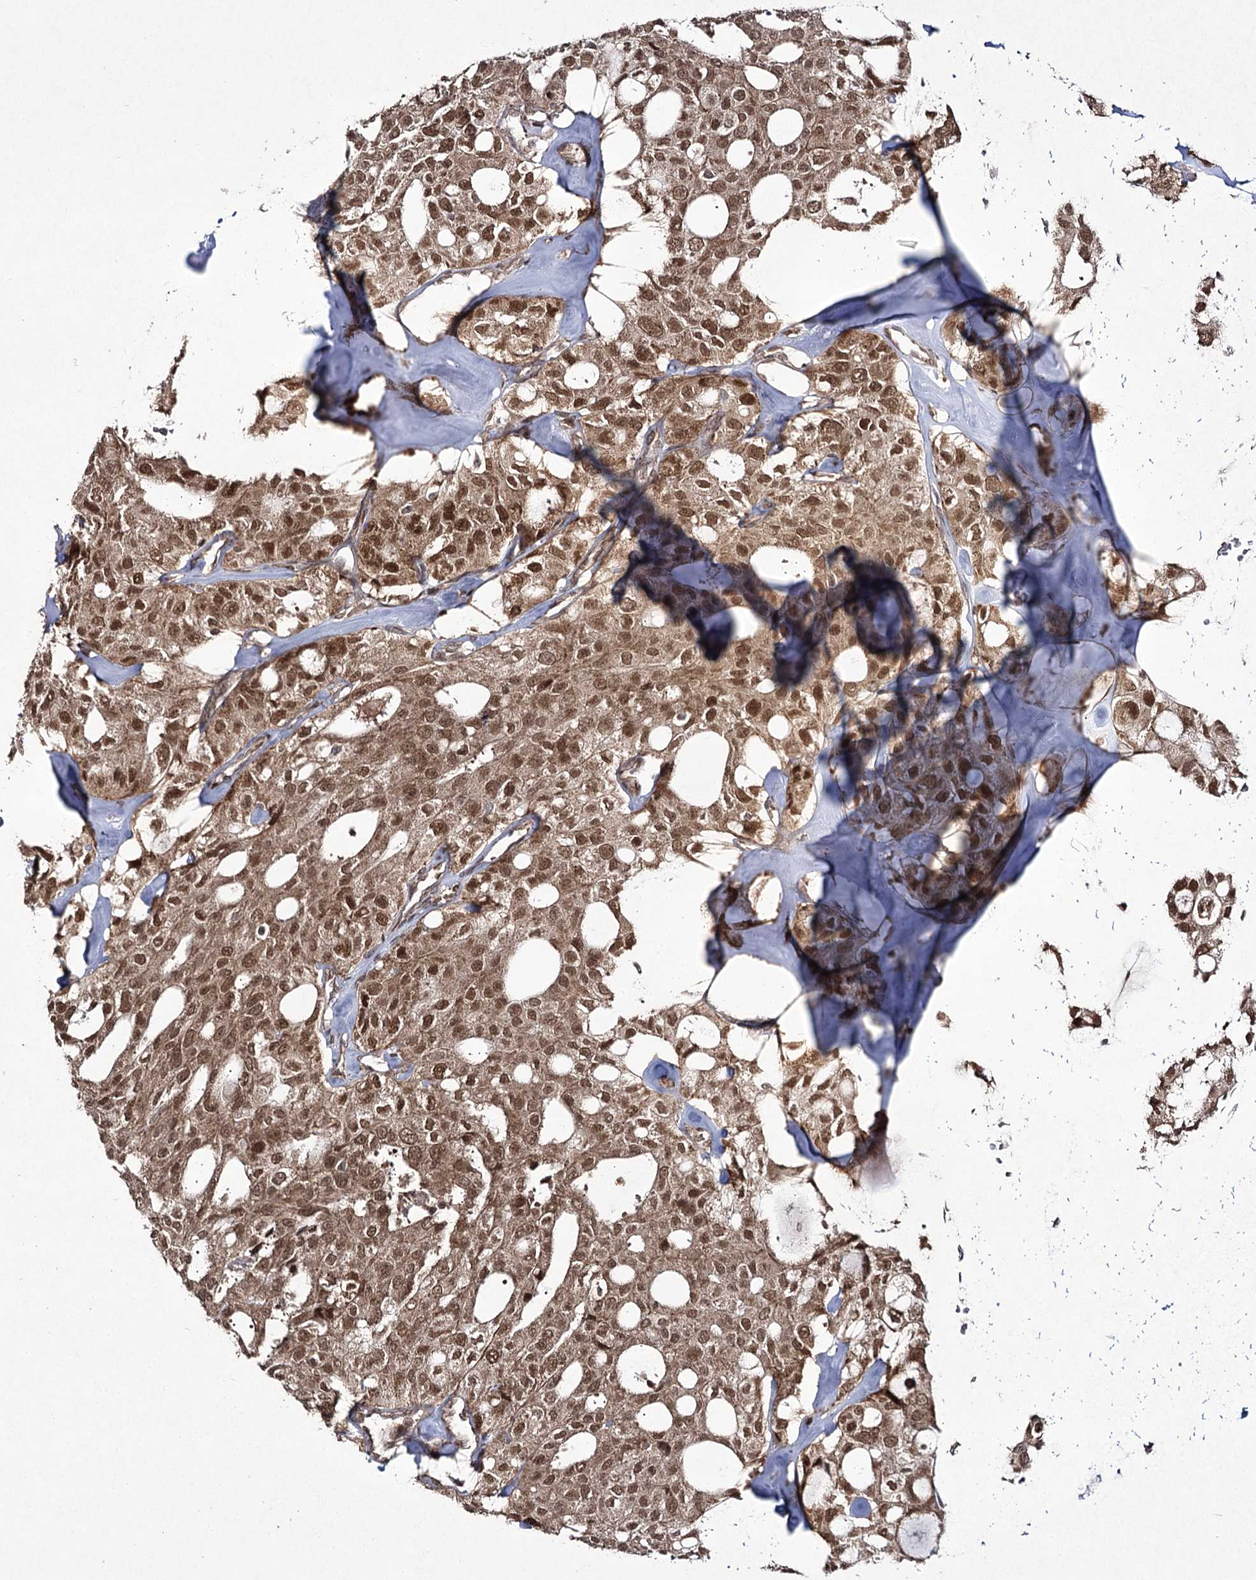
{"staining": {"intensity": "moderate", "quantity": ">75%", "location": "cytoplasmic/membranous,nuclear"}, "tissue": "thyroid cancer", "cell_type": "Tumor cells", "image_type": "cancer", "snomed": [{"axis": "morphology", "description": "Follicular adenoma carcinoma, NOS"}, {"axis": "topography", "description": "Thyroid gland"}], "caption": "IHC of thyroid cancer demonstrates medium levels of moderate cytoplasmic/membranous and nuclear positivity in approximately >75% of tumor cells. (DAB (3,3'-diaminobenzidine) IHC, brown staining for protein, blue staining for nuclei).", "gene": "TRNT1", "patient": {"sex": "male", "age": 75}}